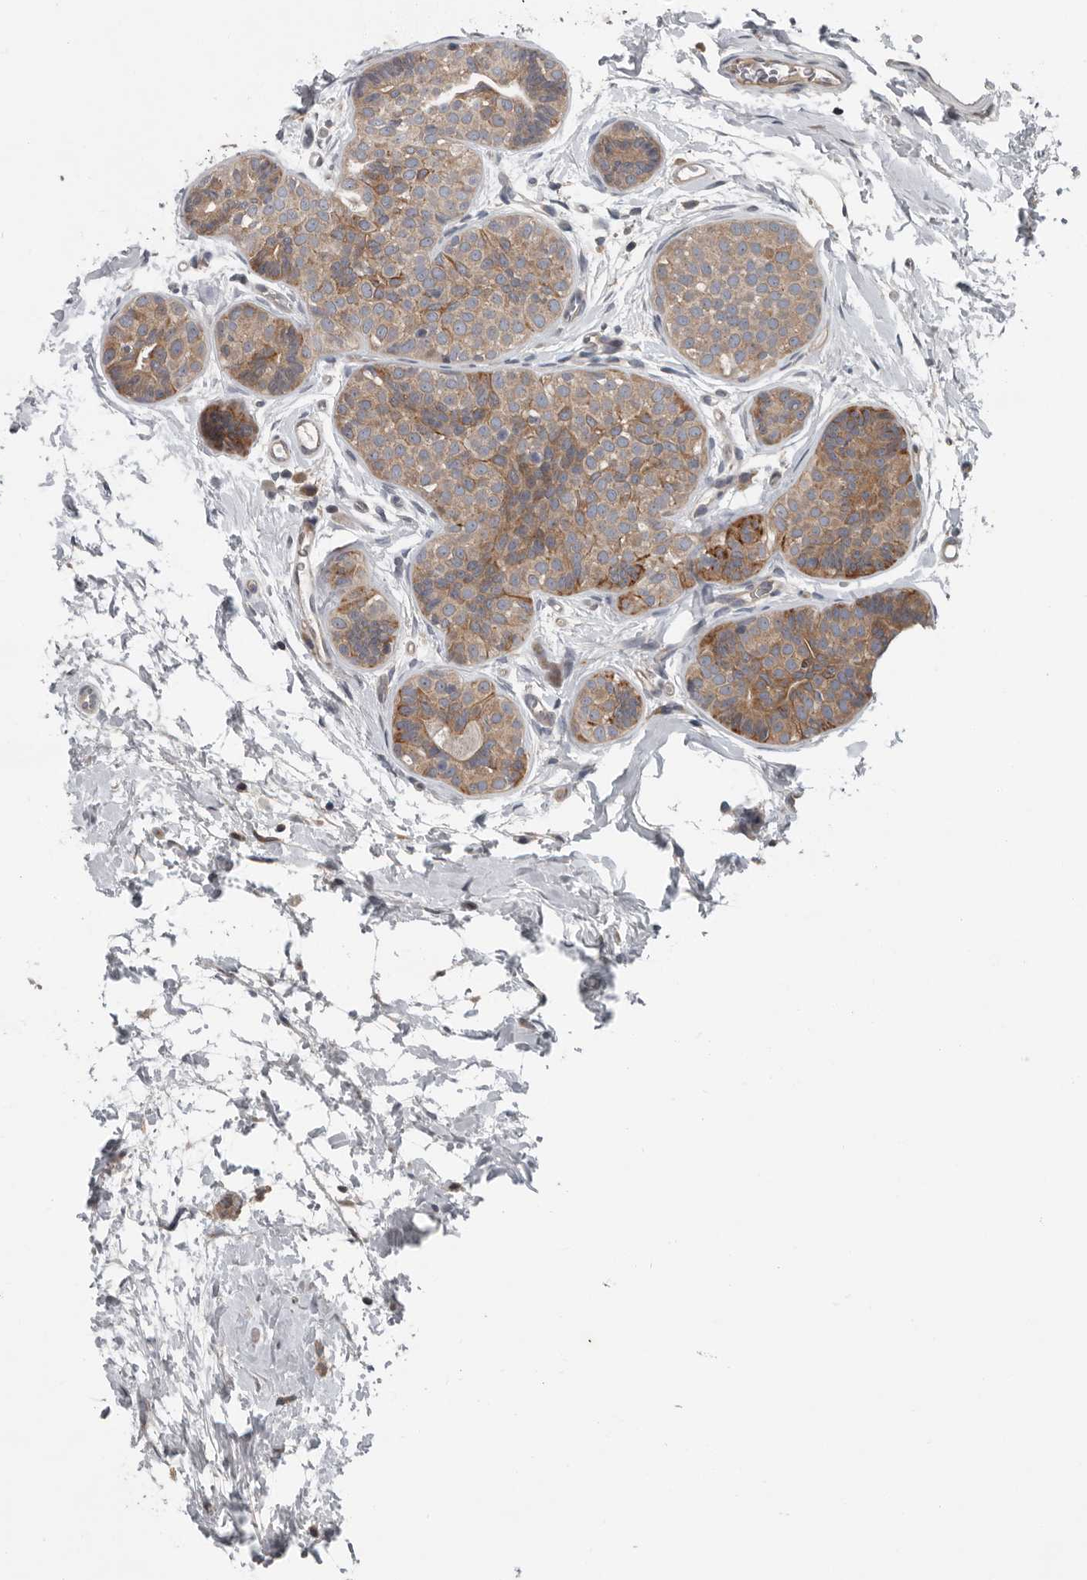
{"staining": {"intensity": "moderate", "quantity": ">75%", "location": "cytoplasmic/membranous"}, "tissue": "breast cancer", "cell_type": "Tumor cells", "image_type": "cancer", "snomed": [{"axis": "morphology", "description": "Lobular carcinoma, in situ"}, {"axis": "morphology", "description": "Lobular carcinoma"}, {"axis": "topography", "description": "Breast"}], "caption": "This photomicrograph displays immunohistochemistry staining of human lobular carcinoma in situ (breast), with medium moderate cytoplasmic/membranous positivity in about >75% of tumor cells.", "gene": "TMEM199", "patient": {"sex": "female", "age": 41}}